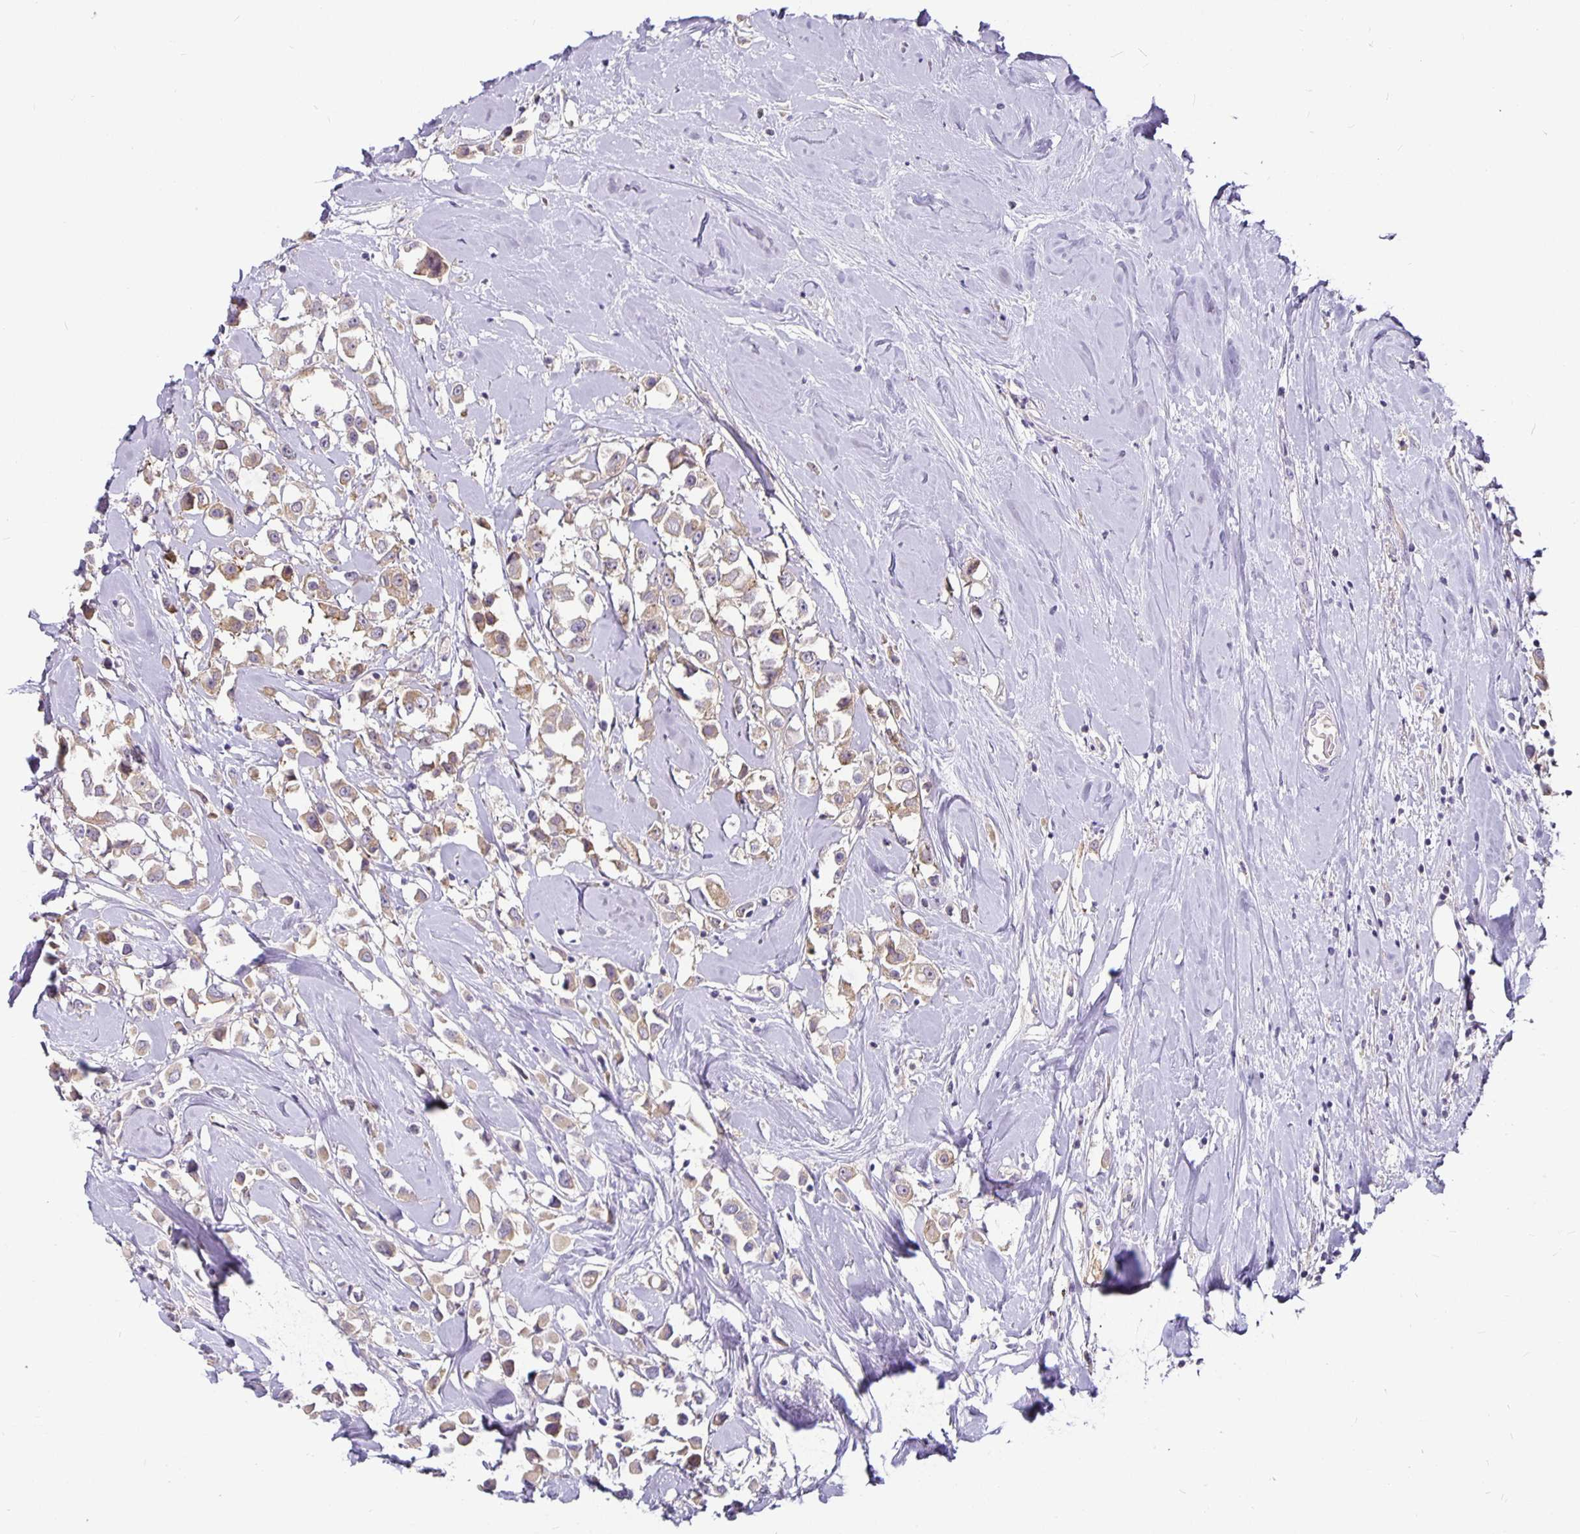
{"staining": {"intensity": "moderate", "quantity": ">75%", "location": "cytoplasmic/membranous"}, "tissue": "breast cancer", "cell_type": "Tumor cells", "image_type": "cancer", "snomed": [{"axis": "morphology", "description": "Duct carcinoma"}, {"axis": "topography", "description": "Breast"}], "caption": "Protein staining reveals moderate cytoplasmic/membranous staining in approximately >75% of tumor cells in breast cancer.", "gene": "CA12", "patient": {"sex": "female", "age": 61}}